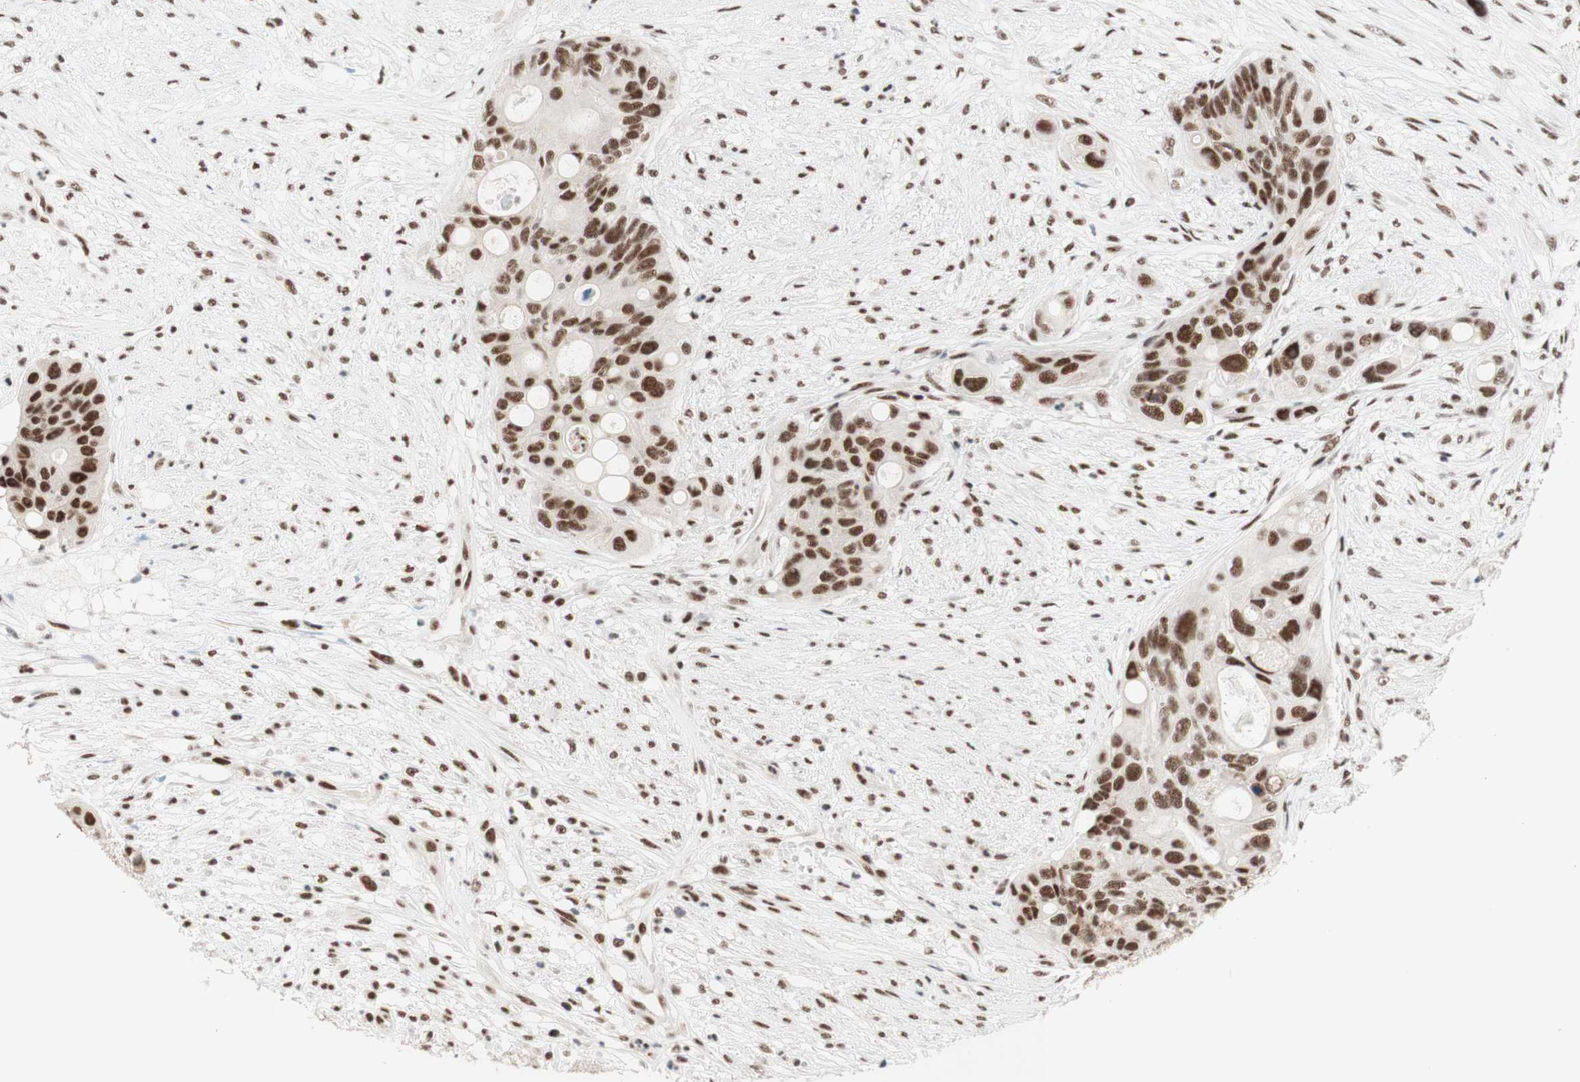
{"staining": {"intensity": "strong", "quantity": ">75%", "location": "nuclear"}, "tissue": "colorectal cancer", "cell_type": "Tumor cells", "image_type": "cancer", "snomed": [{"axis": "morphology", "description": "Adenocarcinoma, NOS"}, {"axis": "topography", "description": "Colon"}], "caption": "A brown stain highlights strong nuclear positivity of a protein in human adenocarcinoma (colorectal) tumor cells.", "gene": "PRPF19", "patient": {"sex": "female", "age": 57}}